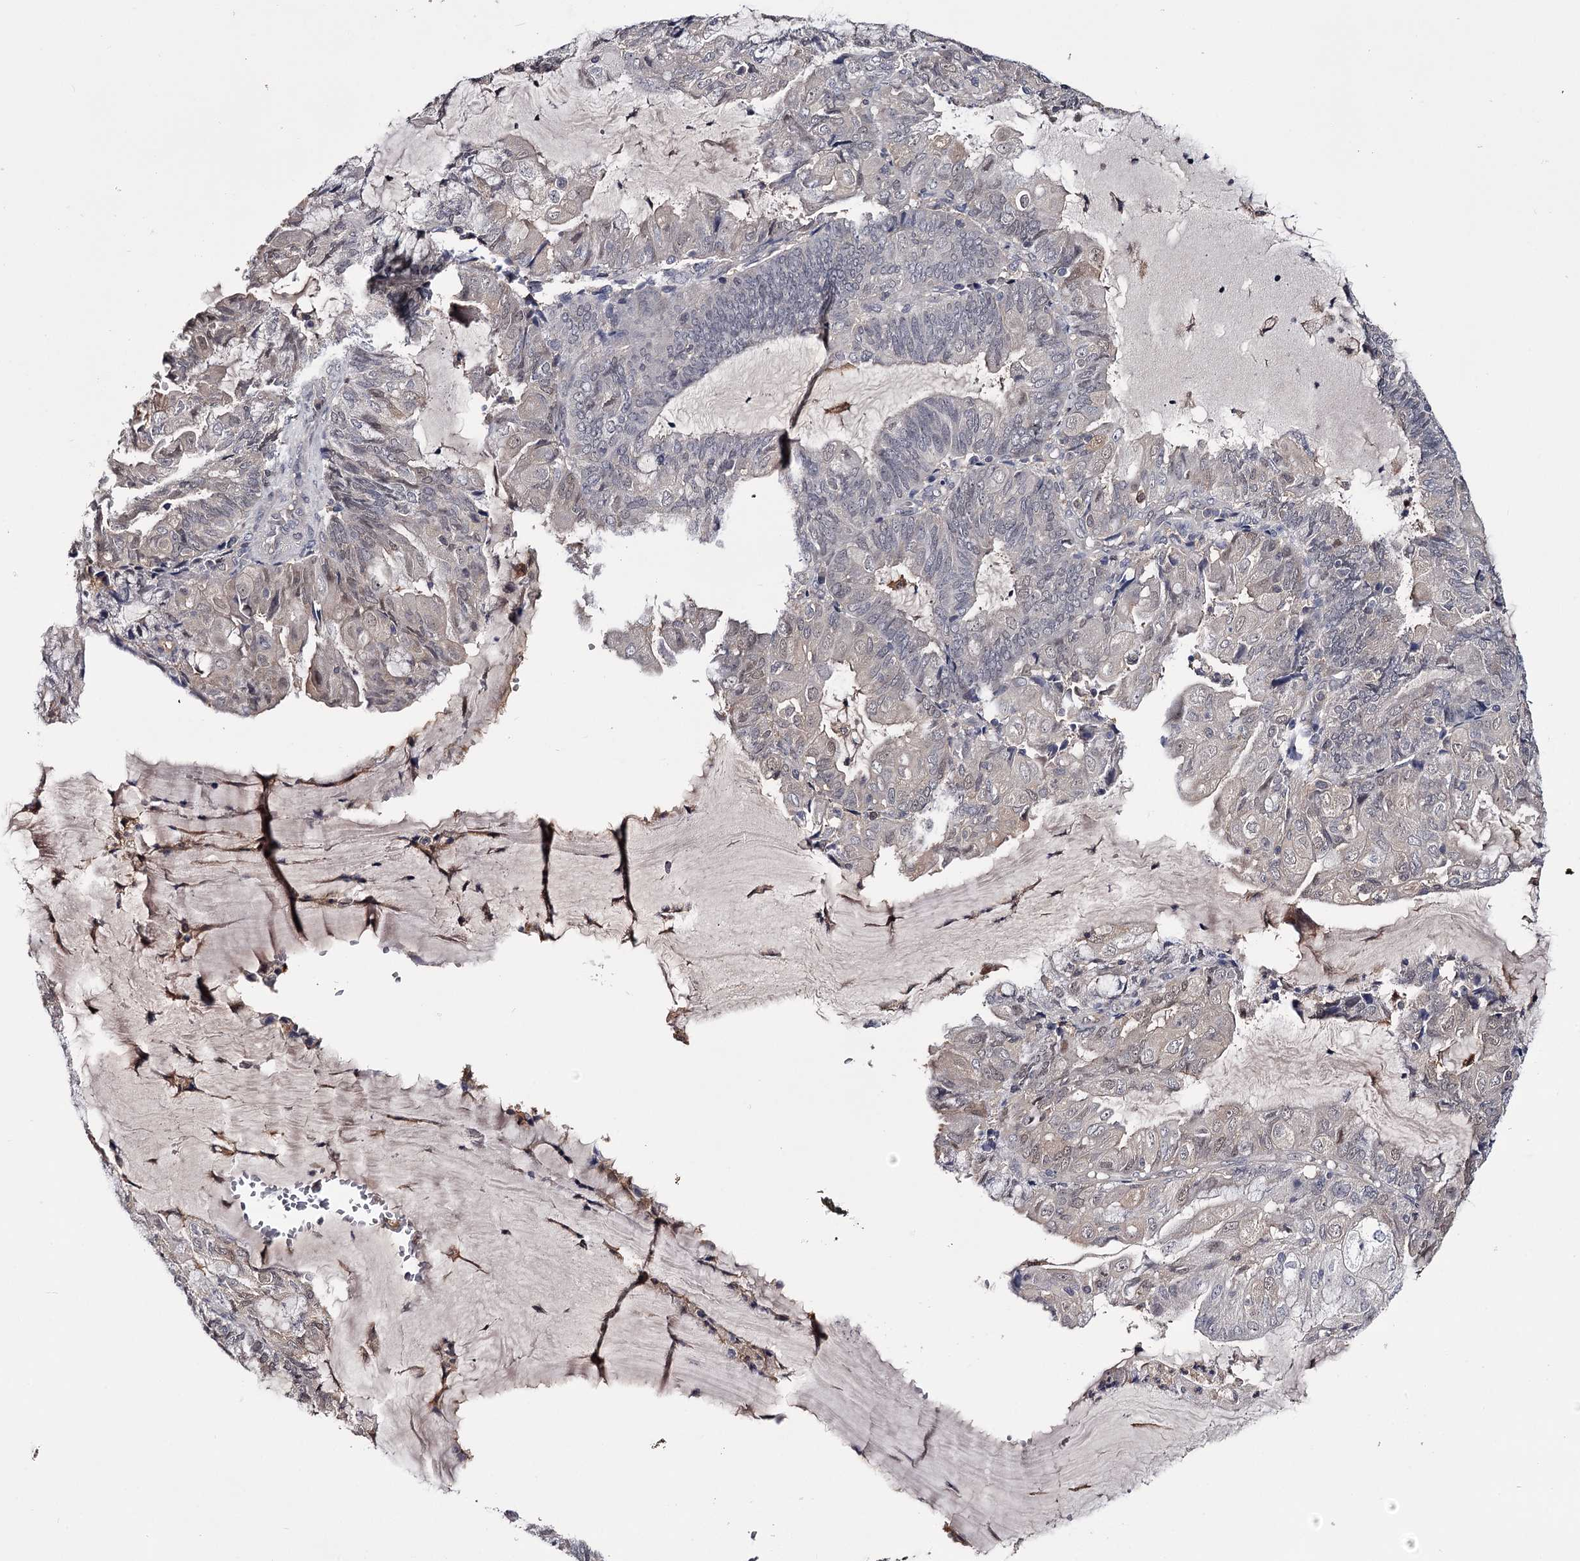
{"staining": {"intensity": "weak", "quantity": "<25%", "location": "nuclear"}, "tissue": "endometrial cancer", "cell_type": "Tumor cells", "image_type": "cancer", "snomed": [{"axis": "morphology", "description": "Adenocarcinoma, NOS"}, {"axis": "topography", "description": "Endometrium"}], "caption": "High magnification brightfield microscopy of adenocarcinoma (endometrial) stained with DAB (brown) and counterstained with hematoxylin (blue): tumor cells show no significant staining.", "gene": "GSTO1", "patient": {"sex": "female", "age": 81}}